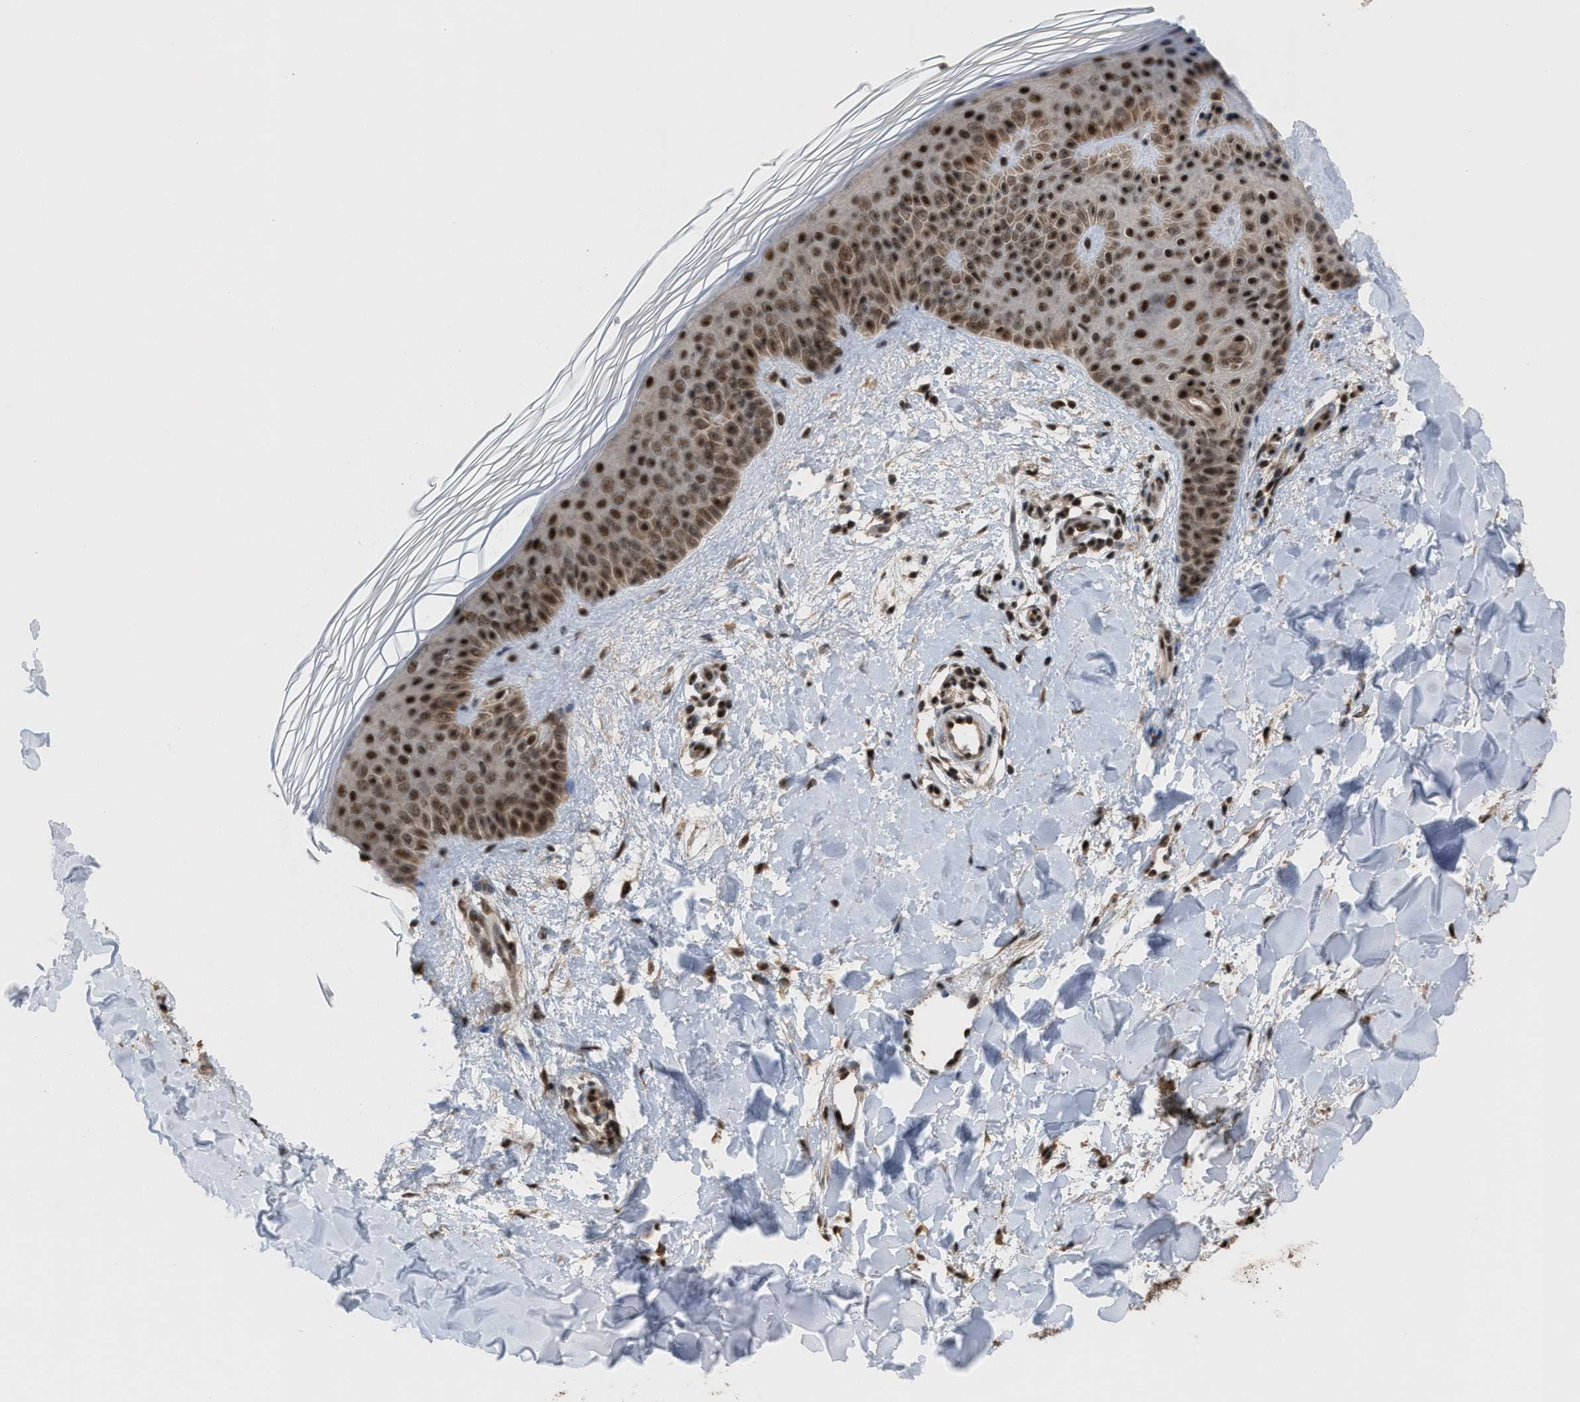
{"staining": {"intensity": "strong", "quantity": ">75%", "location": "nuclear"}, "tissue": "skin", "cell_type": "Fibroblasts", "image_type": "normal", "snomed": [{"axis": "morphology", "description": "Normal tissue, NOS"}, {"axis": "morphology", "description": "Malignant melanoma, Metastatic site"}, {"axis": "topography", "description": "Skin"}], "caption": "Immunohistochemistry staining of benign skin, which exhibits high levels of strong nuclear staining in about >75% of fibroblasts indicating strong nuclear protein staining. The staining was performed using DAB (brown) for protein detection and nuclei were counterstained in hematoxylin (blue).", "gene": "PRPF4", "patient": {"sex": "male", "age": 41}}